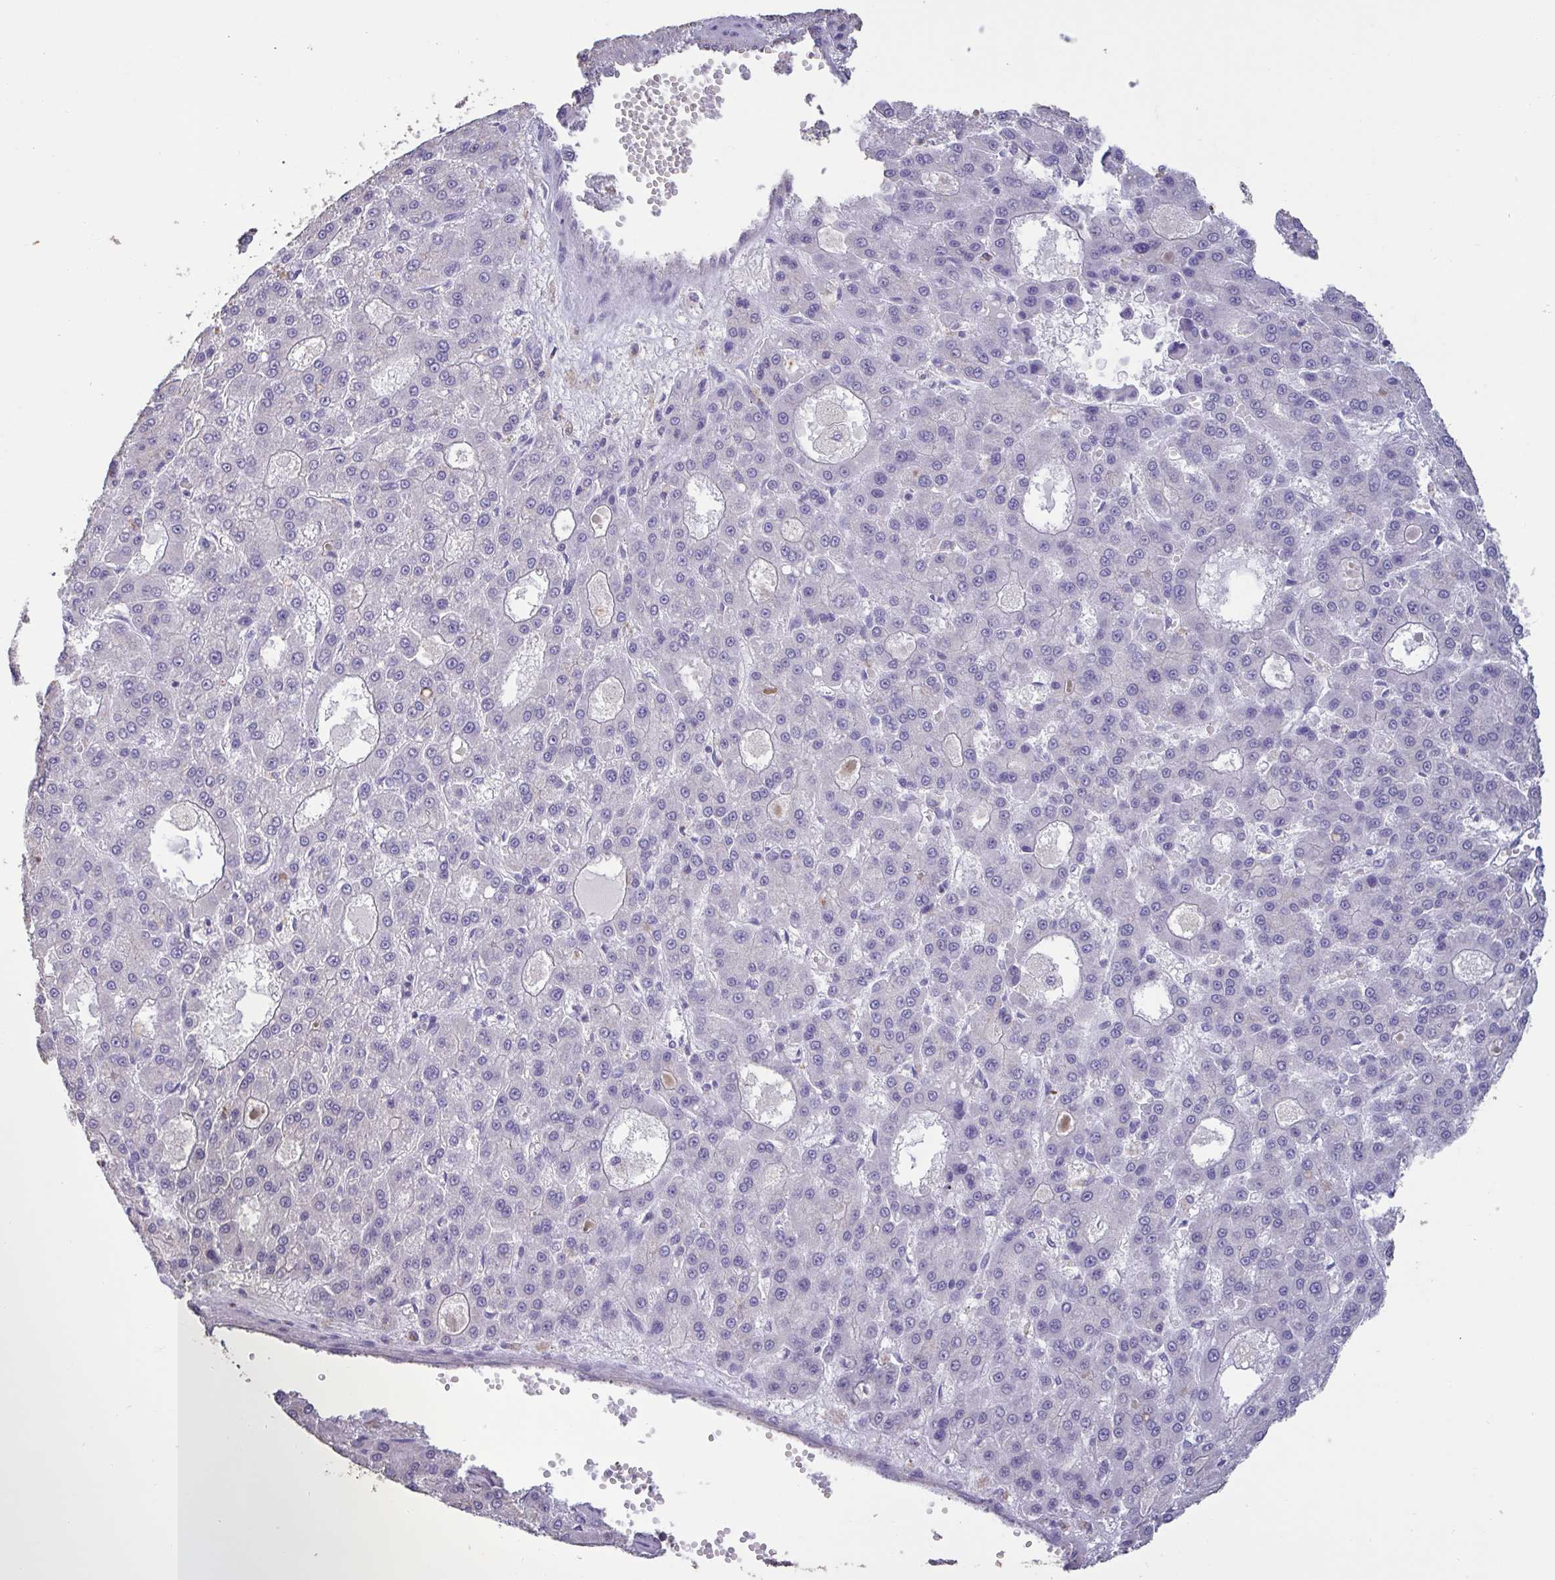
{"staining": {"intensity": "negative", "quantity": "none", "location": "none"}, "tissue": "liver cancer", "cell_type": "Tumor cells", "image_type": "cancer", "snomed": [{"axis": "morphology", "description": "Carcinoma, Hepatocellular, NOS"}, {"axis": "topography", "description": "Liver"}], "caption": "Immunohistochemistry (IHC) micrograph of human liver hepatocellular carcinoma stained for a protein (brown), which exhibits no staining in tumor cells.", "gene": "CHMP5", "patient": {"sex": "male", "age": 70}}